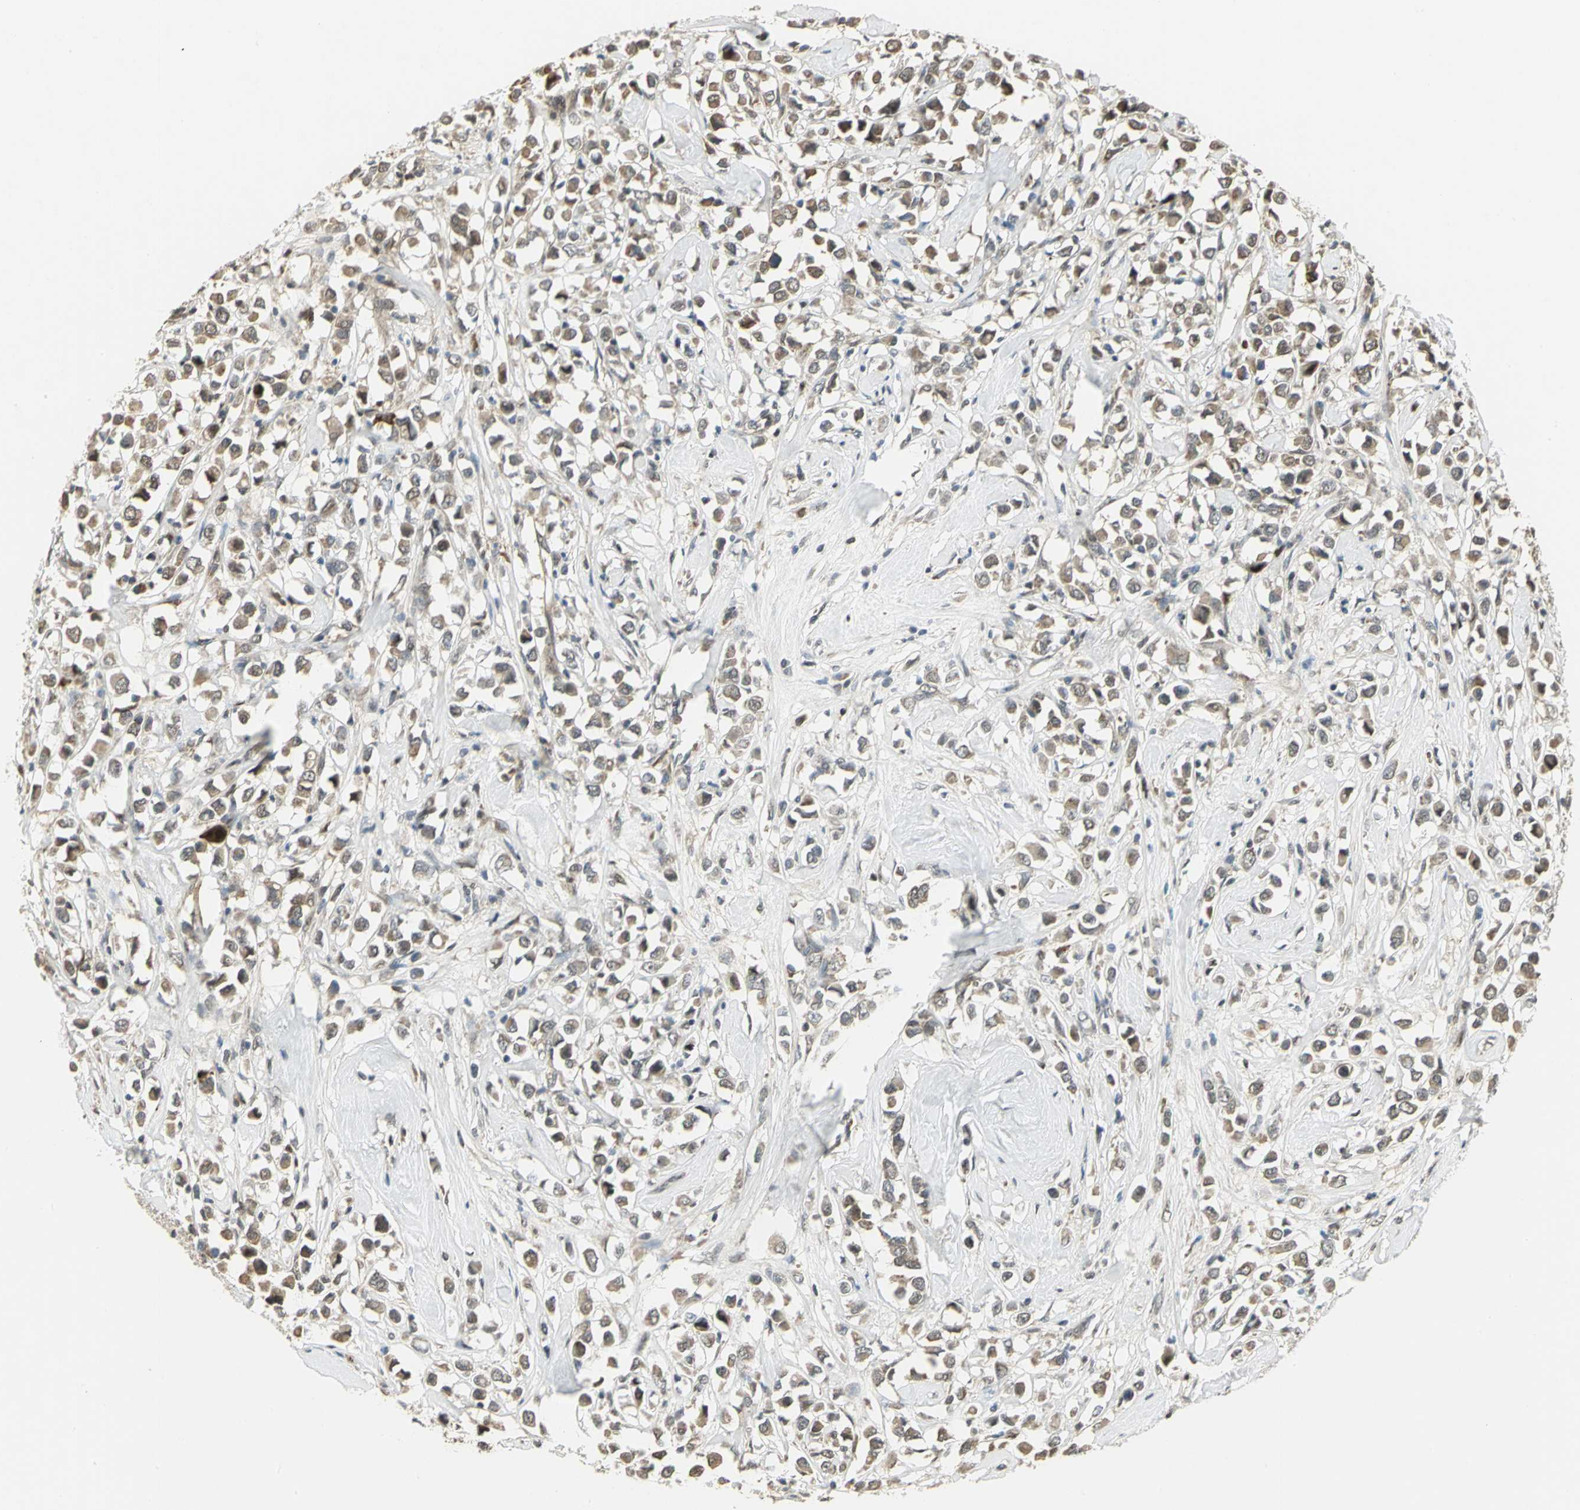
{"staining": {"intensity": "moderate", "quantity": ">75%", "location": "cytoplasmic/membranous"}, "tissue": "breast cancer", "cell_type": "Tumor cells", "image_type": "cancer", "snomed": [{"axis": "morphology", "description": "Duct carcinoma"}, {"axis": "topography", "description": "Breast"}], "caption": "Human breast infiltrating ductal carcinoma stained for a protein (brown) exhibits moderate cytoplasmic/membranous positive staining in approximately >75% of tumor cells.", "gene": "PSMC4", "patient": {"sex": "female", "age": 61}}